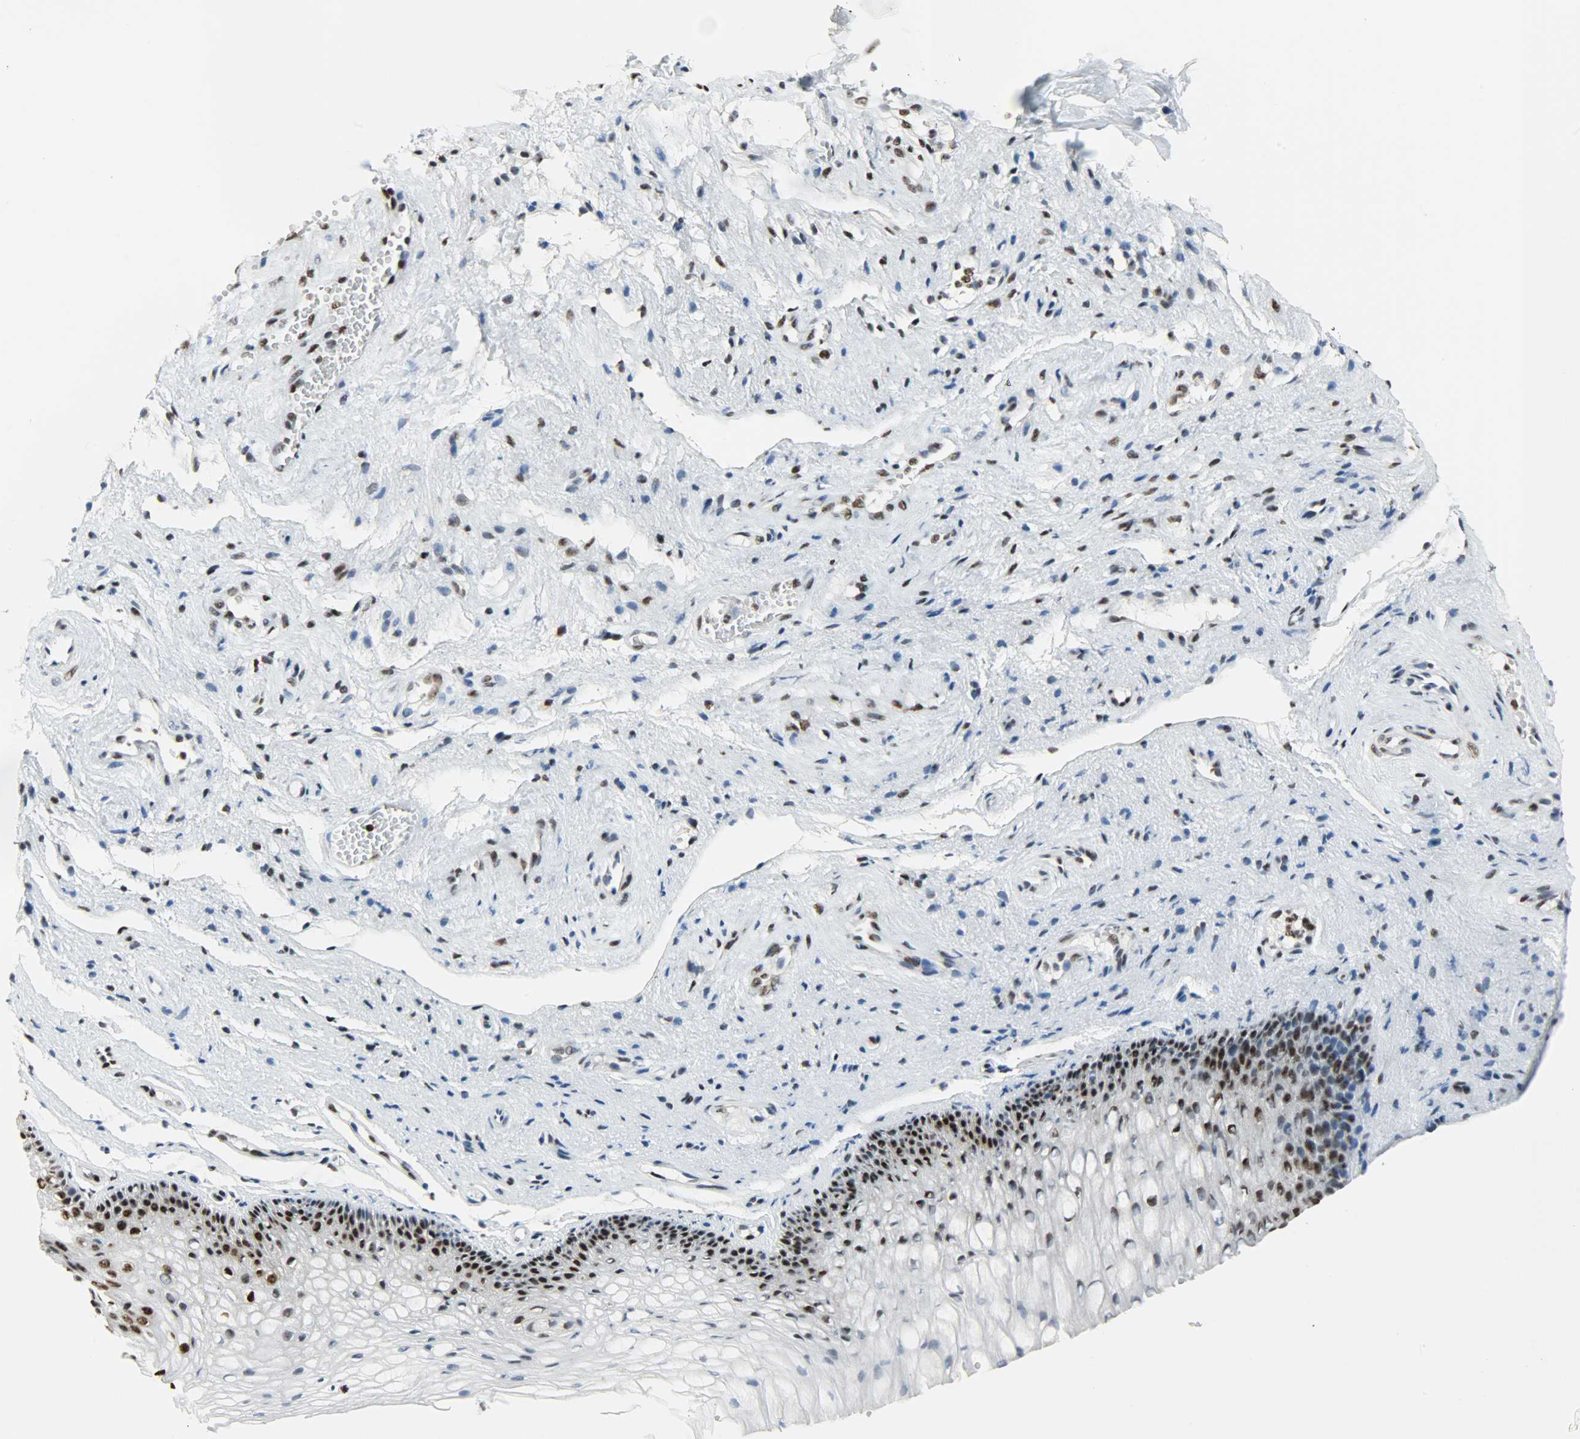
{"staining": {"intensity": "strong", "quantity": "25%-75%", "location": "nuclear"}, "tissue": "vagina", "cell_type": "Squamous epithelial cells", "image_type": "normal", "snomed": [{"axis": "morphology", "description": "Normal tissue, NOS"}, {"axis": "topography", "description": "Vagina"}], "caption": "This is an image of immunohistochemistry staining of normal vagina, which shows strong positivity in the nuclear of squamous epithelial cells.", "gene": "SNRPA", "patient": {"sex": "female", "age": 34}}